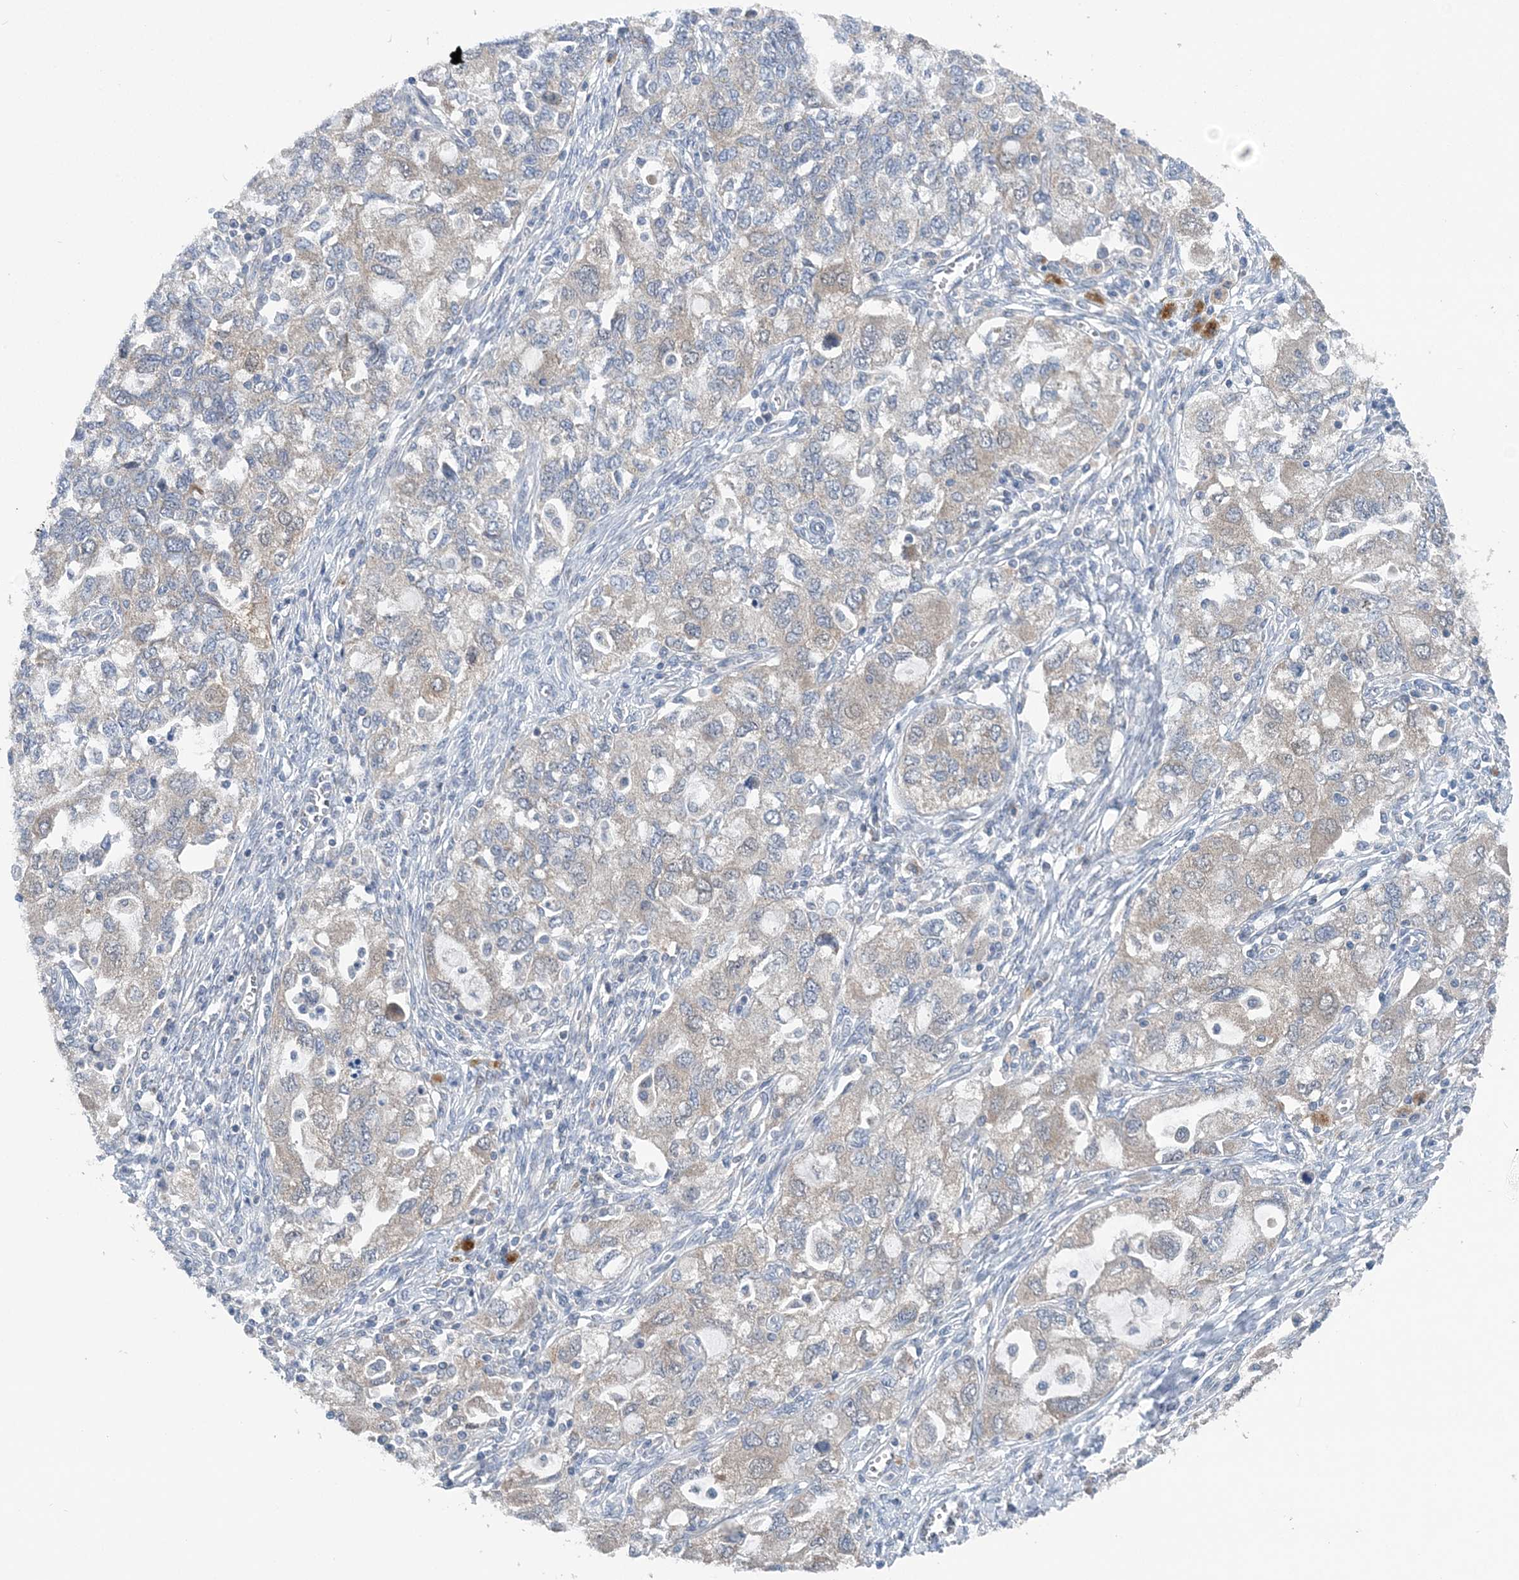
{"staining": {"intensity": "weak", "quantity": "<25%", "location": "cytoplasmic/membranous"}, "tissue": "ovarian cancer", "cell_type": "Tumor cells", "image_type": "cancer", "snomed": [{"axis": "morphology", "description": "Carcinoma, NOS"}, {"axis": "morphology", "description": "Cystadenocarcinoma, serous, NOS"}, {"axis": "topography", "description": "Ovary"}], "caption": "Tumor cells are negative for protein expression in human ovarian cancer.", "gene": "COPE", "patient": {"sex": "female", "age": 69}}